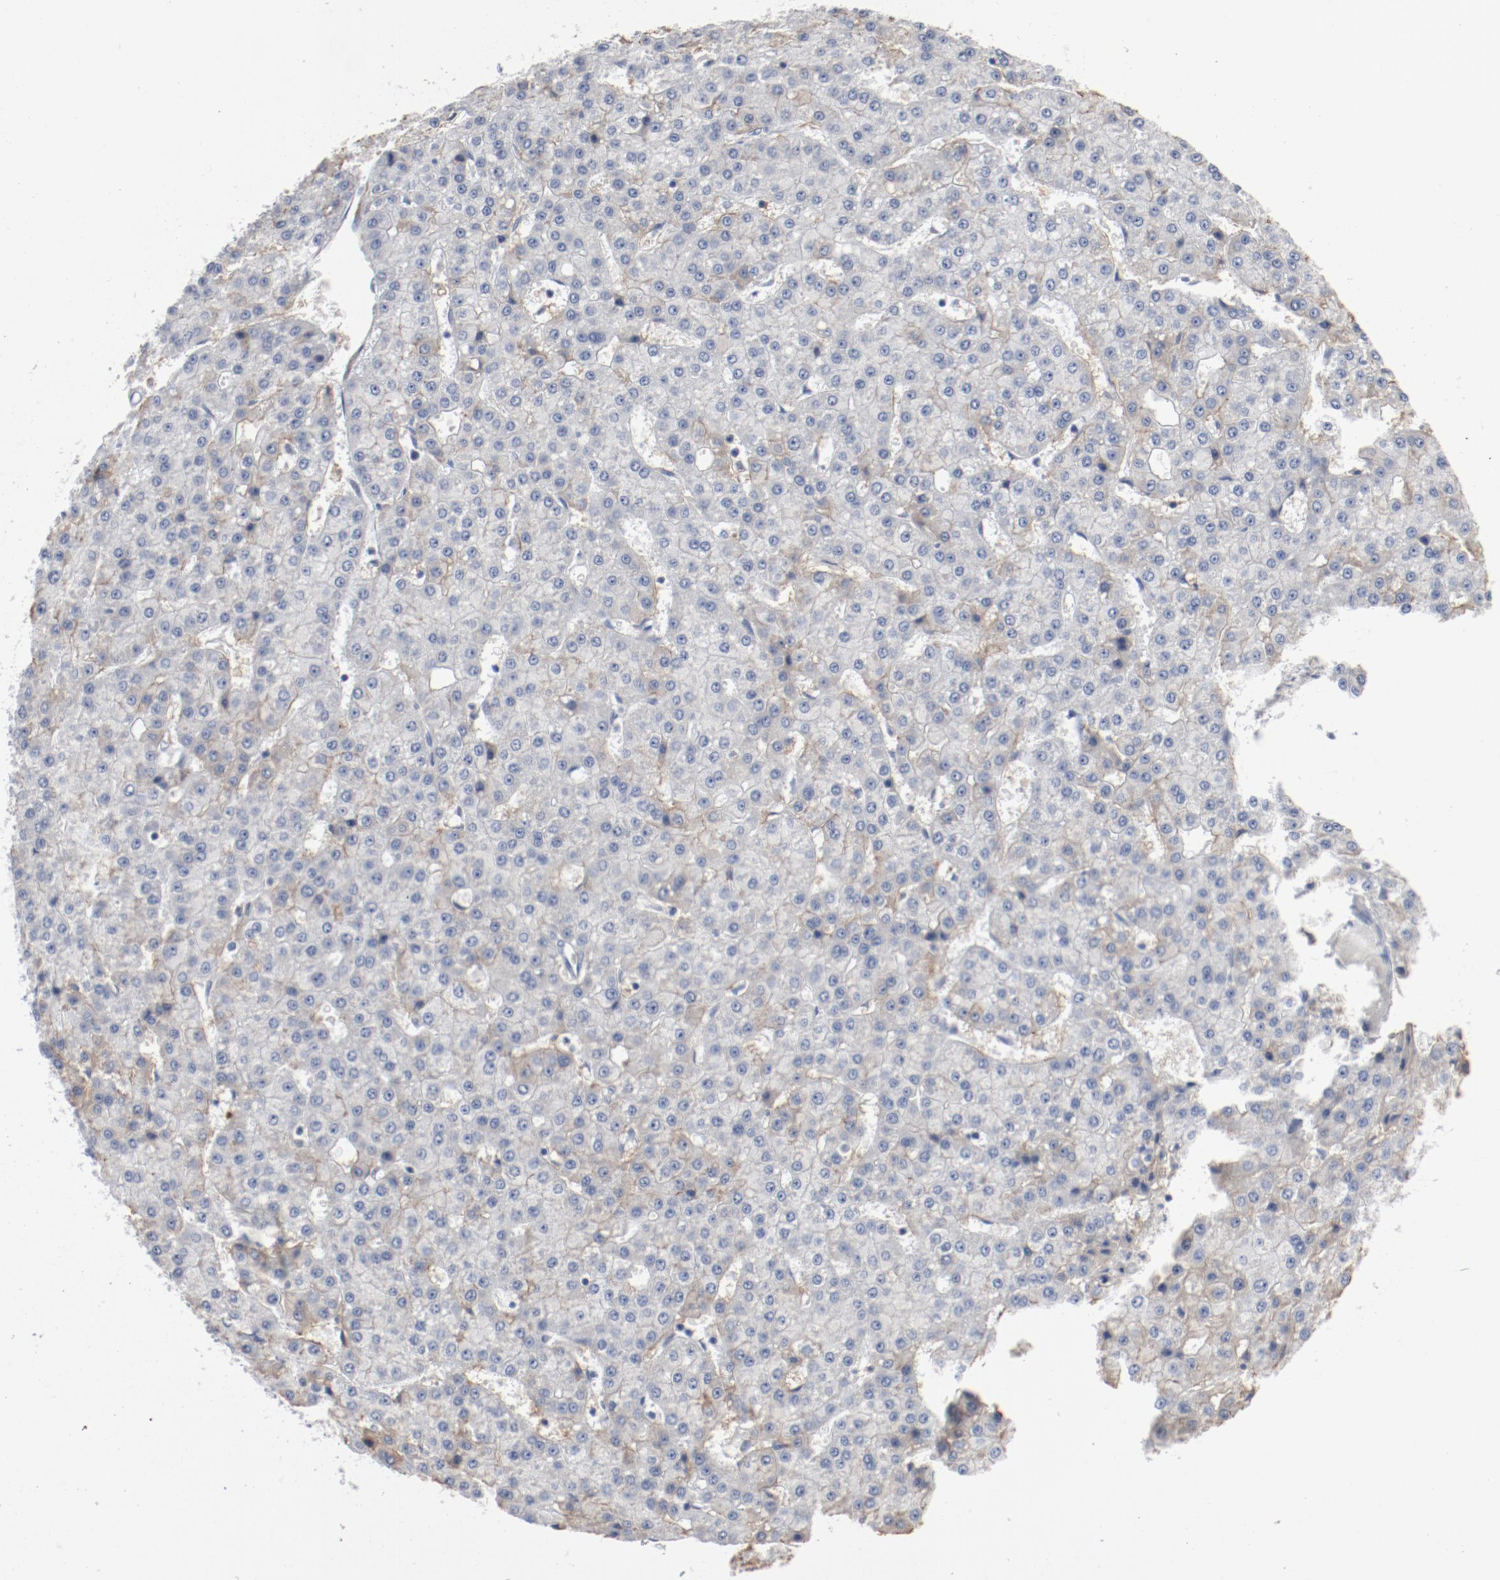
{"staining": {"intensity": "weak", "quantity": "<25%", "location": "cytoplasmic/membranous"}, "tissue": "liver cancer", "cell_type": "Tumor cells", "image_type": "cancer", "snomed": [{"axis": "morphology", "description": "Carcinoma, Hepatocellular, NOS"}, {"axis": "topography", "description": "Liver"}], "caption": "This micrograph is of liver hepatocellular carcinoma stained with immunohistochemistry to label a protein in brown with the nuclei are counter-stained blue. There is no expression in tumor cells. Brightfield microscopy of immunohistochemistry (IHC) stained with DAB (brown) and hematoxylin (blue), captured at high magnification.", "gene": "CDK1", "patient": {"sex": "male", "age": 47}}